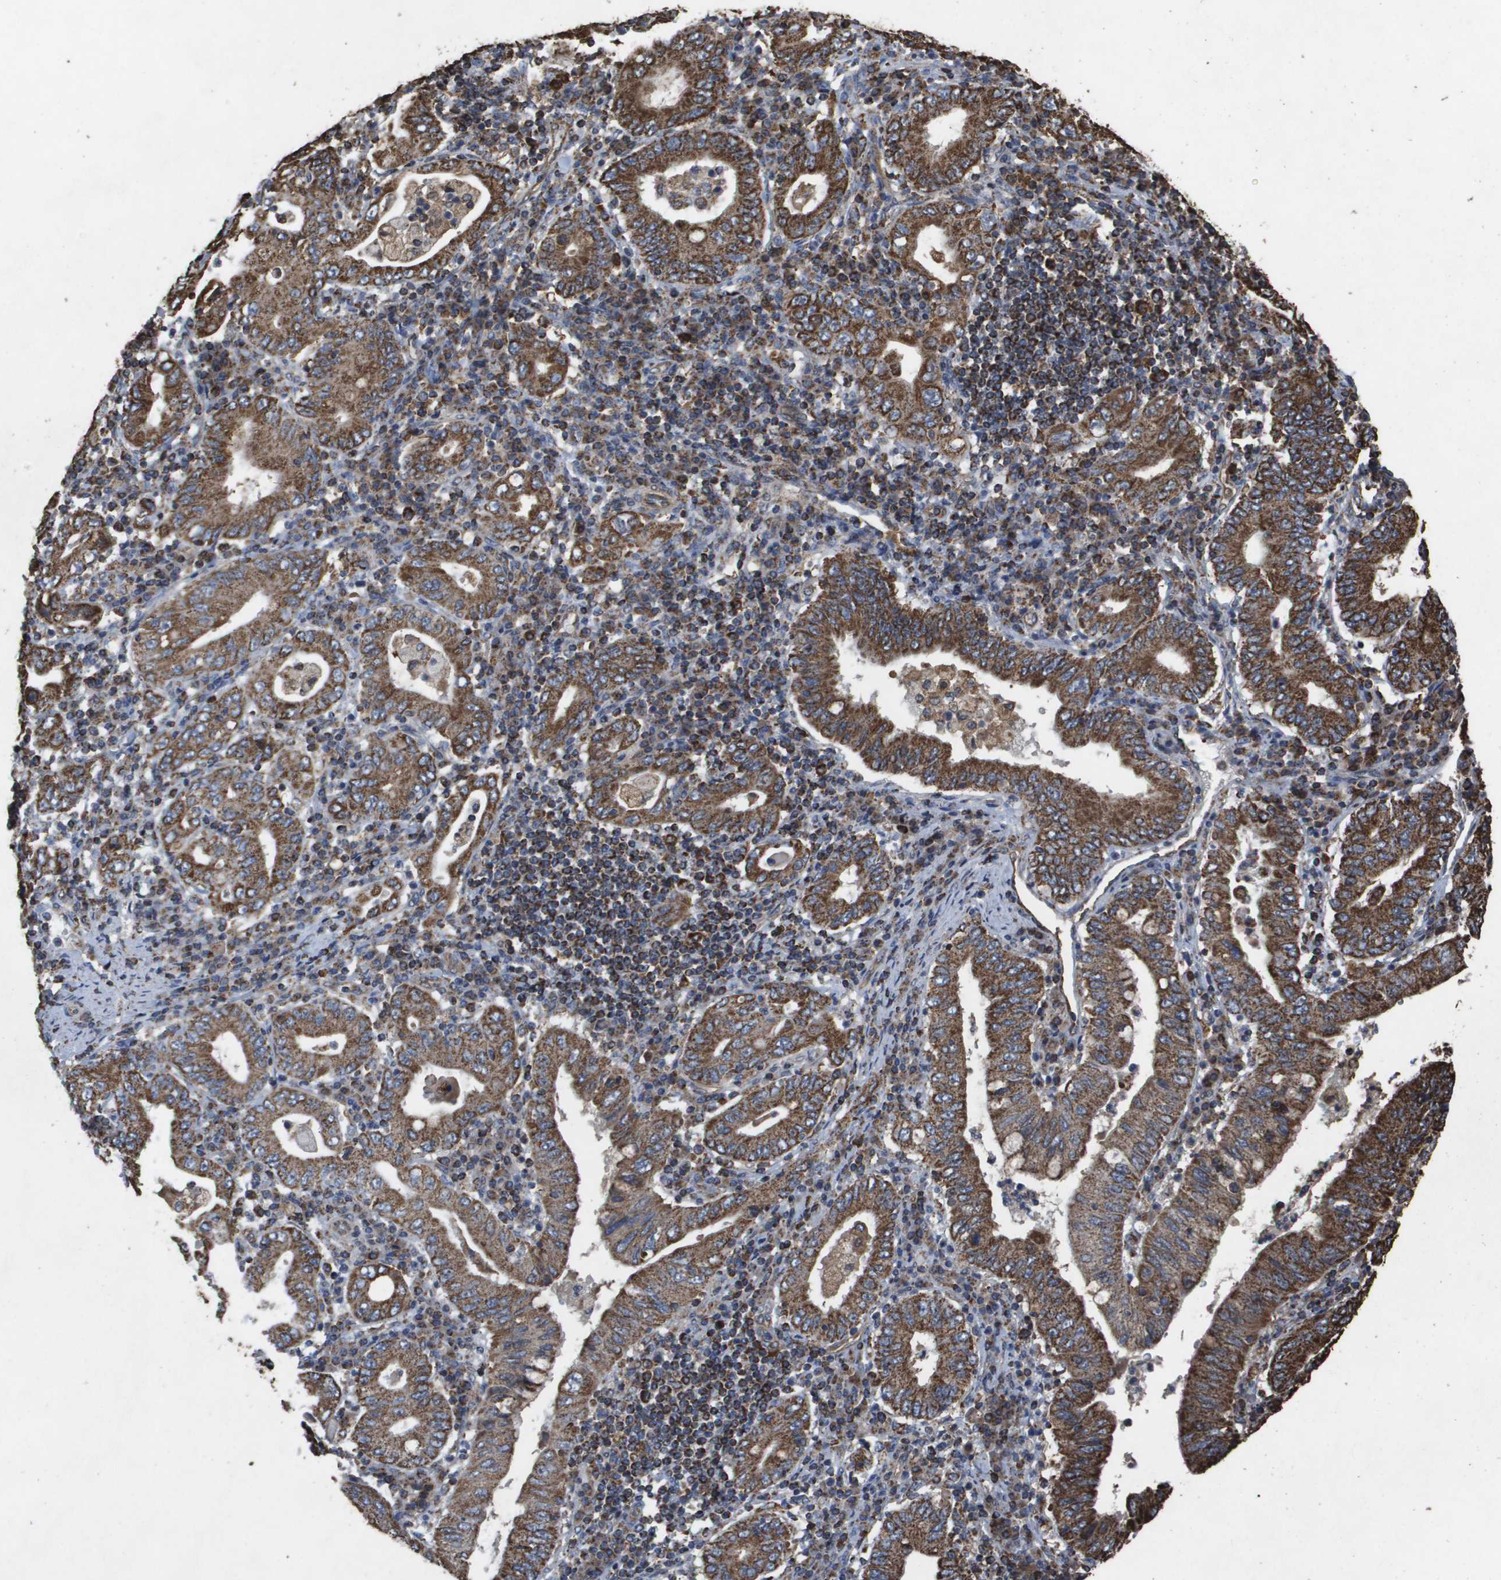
{"staining": {"intensity": "moderate", "quantity": ">75%", "location": "cytoplasmic/membranous"}, "tissue": "stomach cancer", "cell_type": "Tumor cells", "image_type": "cancer", "snomed": [{"axis": "morphology", "description": "Normal tissue, NOS"}, {"axis": "morphology", "description": "Adenocarcinoma, NOS"}, {"axis": "topography", "description": "Esophagus"}, {"axis": "topography", "description": "Stomach, upper"}, {"axis": "topography", "description": "Peripheral nerve tissue"}], "caption": "Protein expression analysis of stomach cancer (adenocarcinoma) reveals moderate cytoplasmic/membranous positivity in about >75% of tumor cells.", "gene": "HSPE1", "patient": {"sex": "male", "age": 62}}